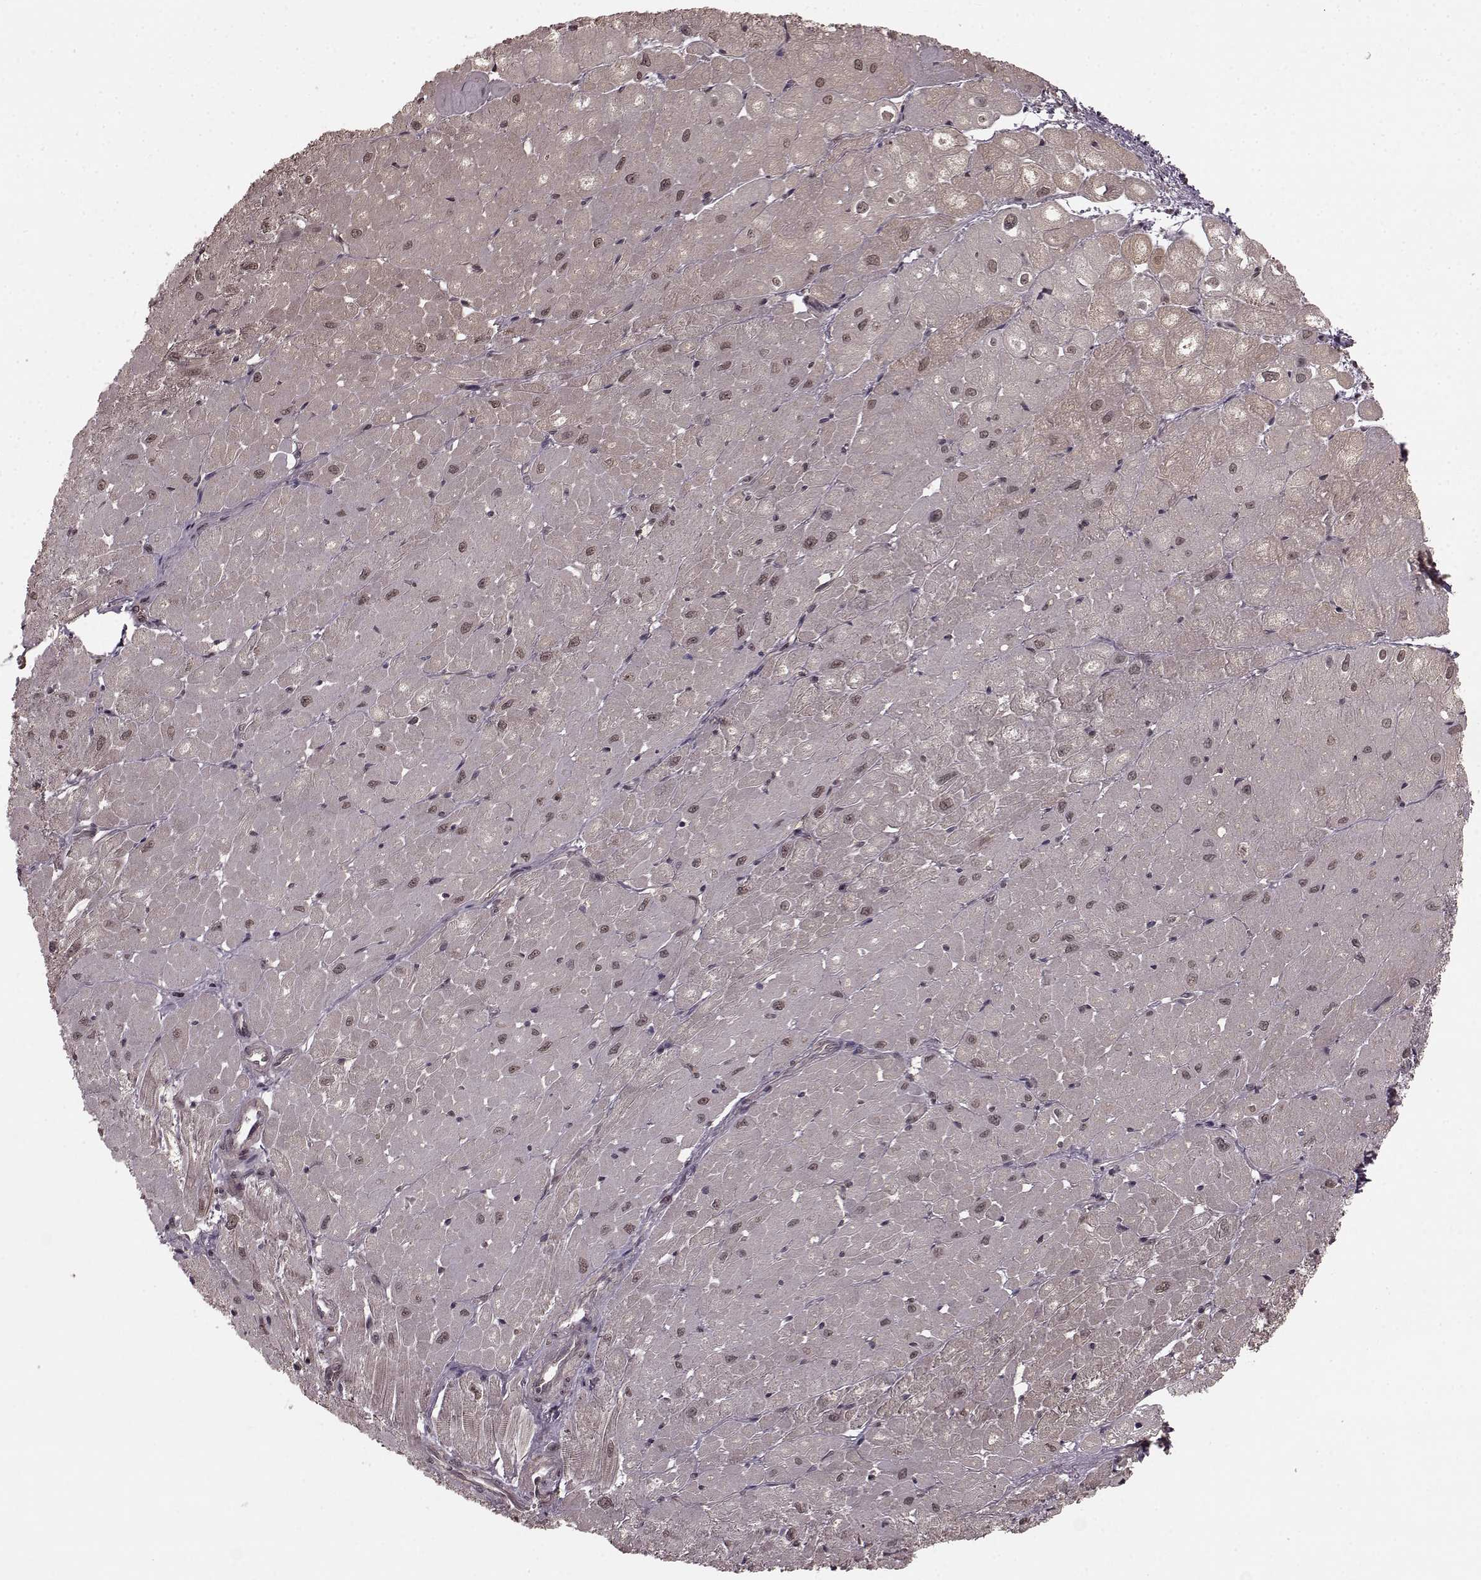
{"staining": {"intensity": "weak", "quantity": "<25%", "location": "nuclear"}, "tissue": "heart muscle", "cell_type": "Cardiomyocytes", "image_type": "normal", "snomed": [{"axis": "morphology", "description": "Normal tissue, NOS"}, {"axis": "topography", "description": "Heart"}], "caption": "This photomicrograph is of unremarkable heart muscle stained with immunohistochemistry (IHC) to label a protein in brown with the nuclei are counter-stained blue. There is no staining in cardiomyocytes.", "gene": "GSS", "patient": {"sex": "male", "age": 62}}